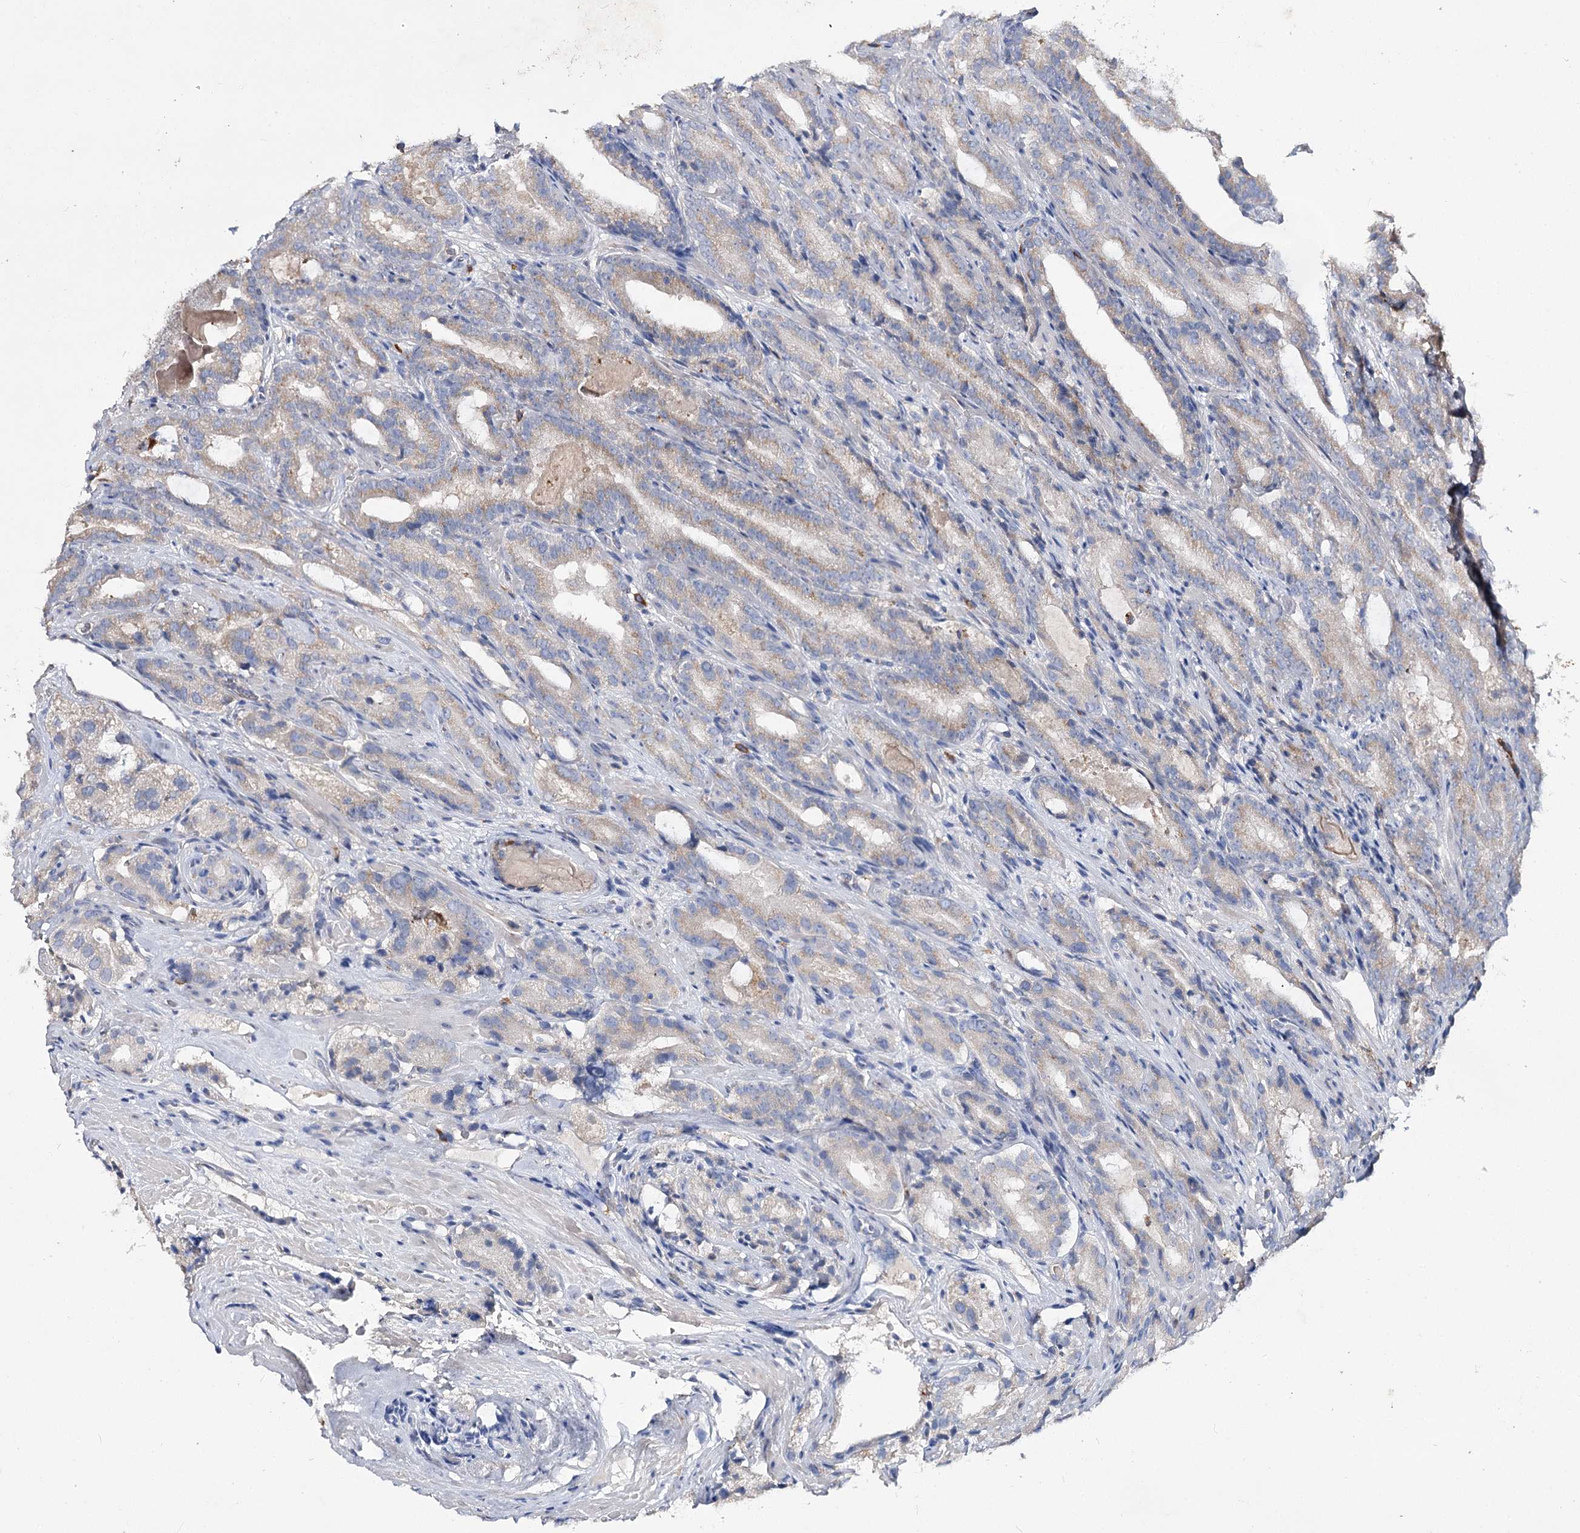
{"staining": {"intensity": "weak", "quantity": "25%-75%", "location": "cytoplasmic/membranous"}, "tissue": "prostate cancer", "cell_type": "Tumor cells", "image_type": "cancer", "snomed": [{"axis": "morphology", "description": "Adenocarcinoma, High grade"}, {"axis": "topography", "description": "Prostate"}], "caption": "A histopathology image of human prostate cancer stained for a protein reveals weak cytoplasmic/membranous brown staining in tumor cells. The staining is performed using DAB (3,3'-diaminobenzidine) brown chromogen to label protein expression. The nuclei are counter-stained blue using hematoxylin.", "gene": "IL1RAP", "patient": {"sex": "male", "age": 57}}